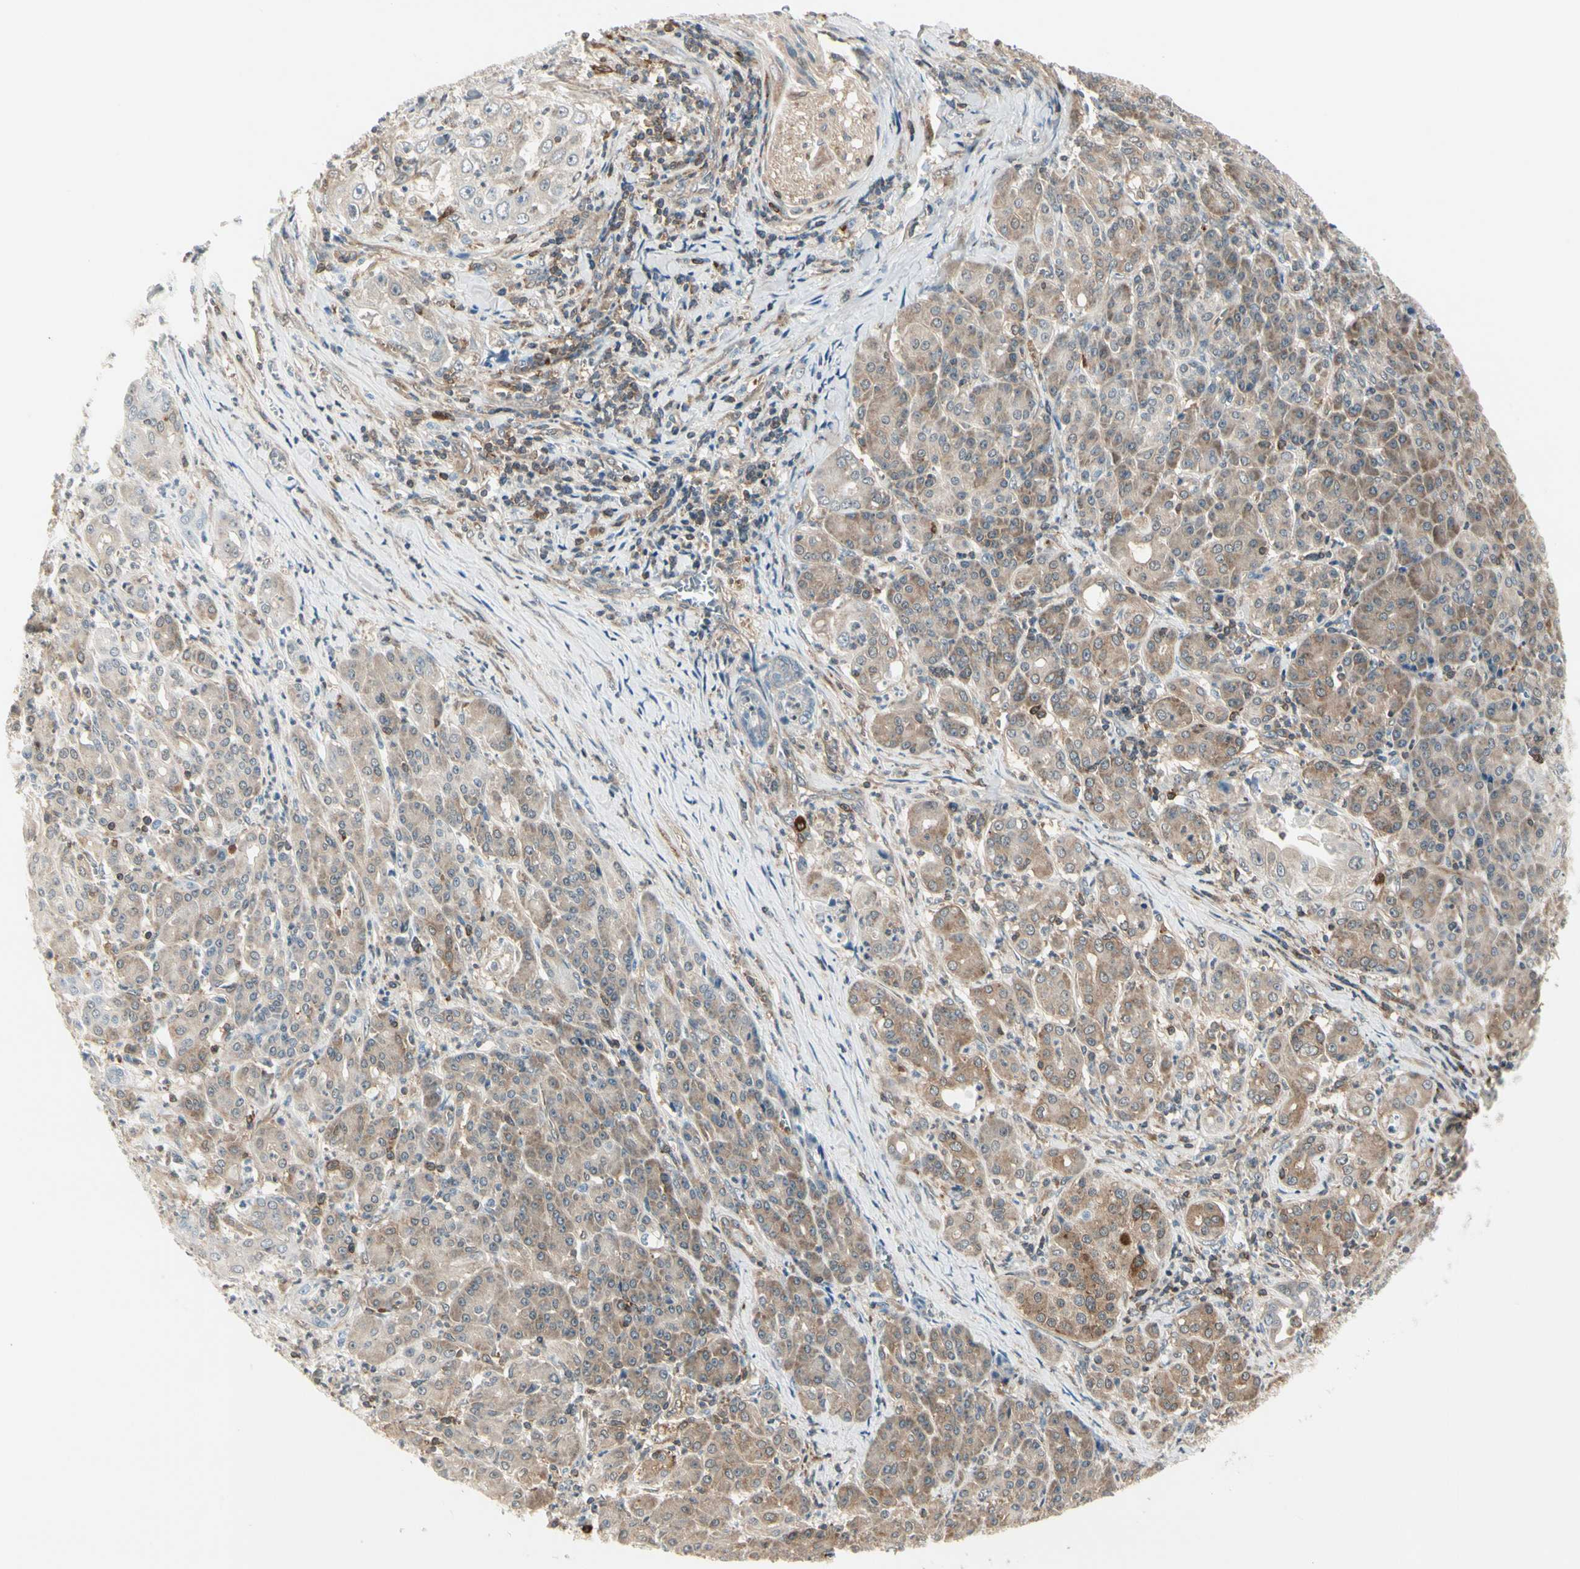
{"staining": {"intensity": "weak", "quantity": "25%-75%", "location": "cytoplasmic/membranous"}, "tissue": "pancreatic cancer", "cell_type": "Tumor cells", "image_type": "cancer", "snomed": [{"axis": "morphology", "description": "Adenocarcinoma, NOS"}, {"axis": "topography", "description": "Pancreas"}], "caption": "Protein staining by immunohistochemistry demonstrates weak cytoplasmic/membranous staining in about 25%-75% of tumor cells in adenocarcinoma (pancreatic). (brown staining indicates protein expression, while blue staining denotes nuclei).", "gene": "OXSR1", "patient": {"sex": "male", "age": 70}}